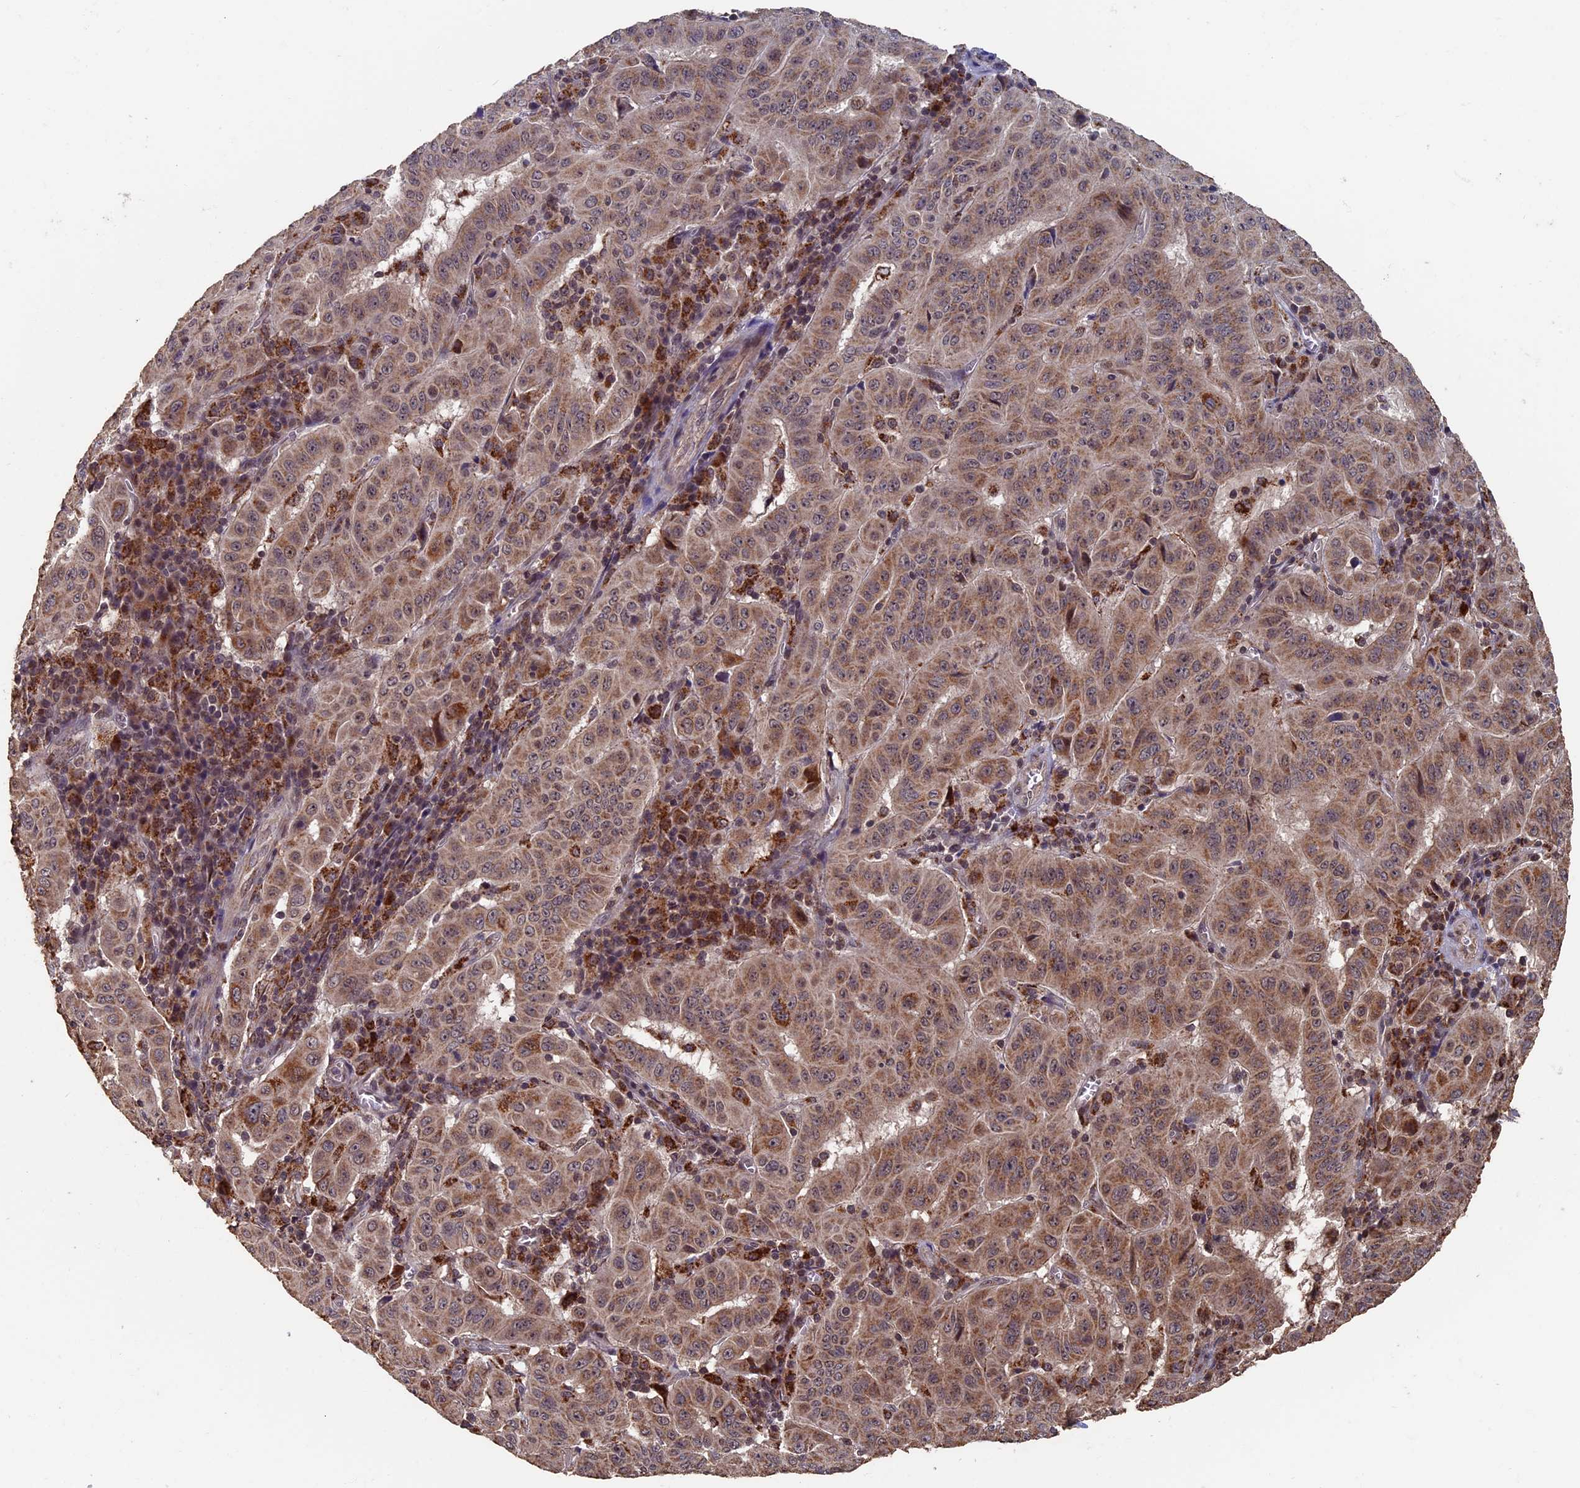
{"staining": {"intensity": "moderate", "quantity": ">75%", "location": "cytoplasmic/membranous,nuclear"}, "tissue": "pancreatic cancer", "cell_type": "Tumor cells", "image_type": "cancer", "snomed": [{"axis": "morphology", "description": "Adenocarcinoma, NOS"}, {"axis": "topography", "description": "Pancreas"}], "caption": "Brown immunohistochemical staining in human adenocarcinoma (pancreatic) displays moderate cytoplasmic/membranous and nuclear expression in approximately >75% of tumor cells.", "gene": "RASGRF1", "patient": {"sex": "male", "age": 63}}